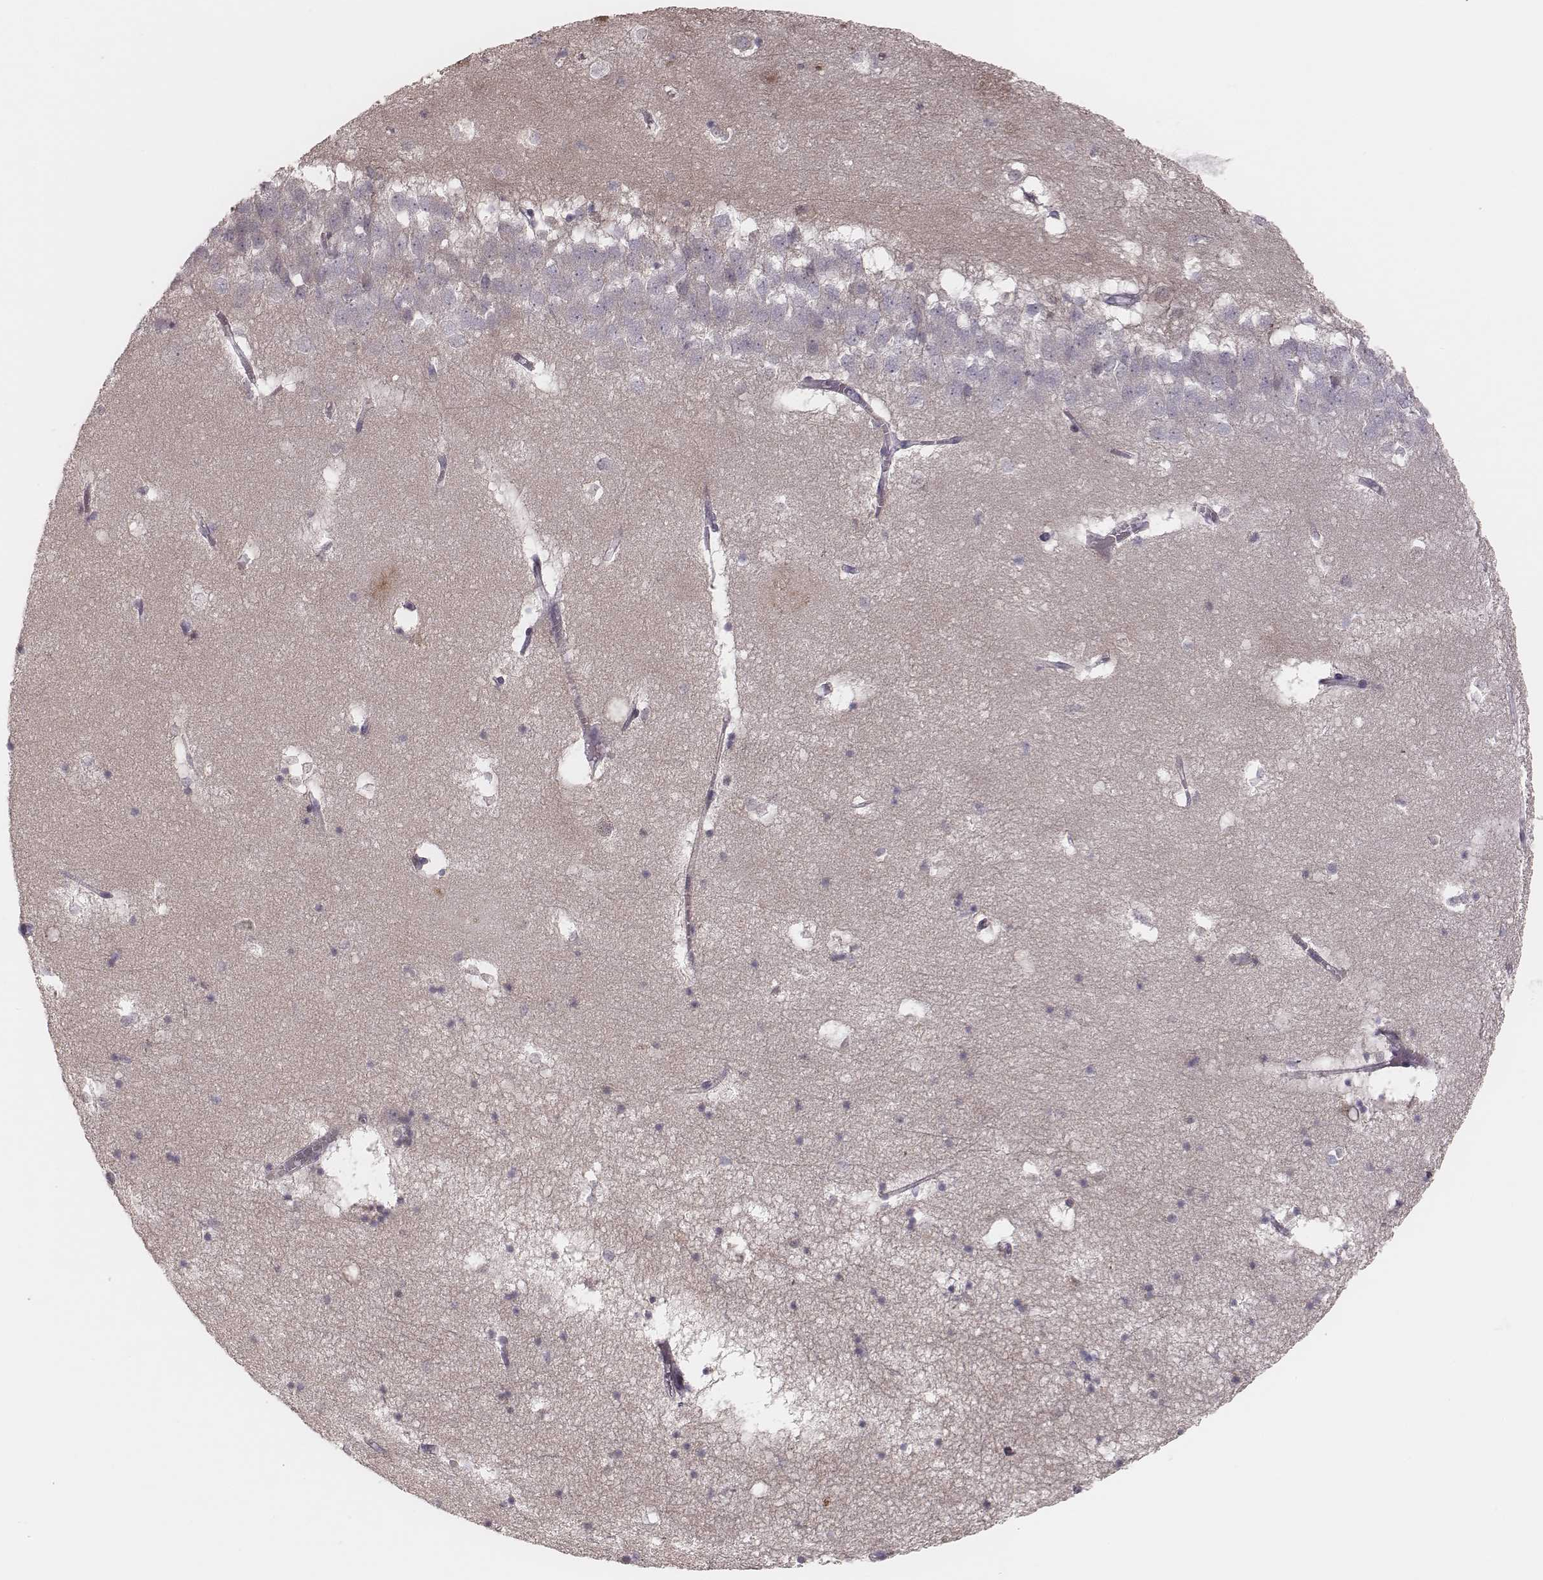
{"staining": {"intensity": "negative", "quantity": "none", "location": "none"}, "tissue": "hippocampus", "cell_type": "Glial cells", "image_type": "normal", "snomed": [{"axis": "morphology", "description": "Normal tissue, NOS"}, {"axis": "topography", "description": "Hippocampus"}], "caption": "Hippocampus was stained to show a protein in brown. There is no significant positivity in glial cells. The staining was performed using DAB to visualize the protein expression in brown, while the nuclei were stained in blue with hematoxylin (Magnification: 20x).", "gene": "KIF5C", "patient": {"sex": "male", "age": 58}}